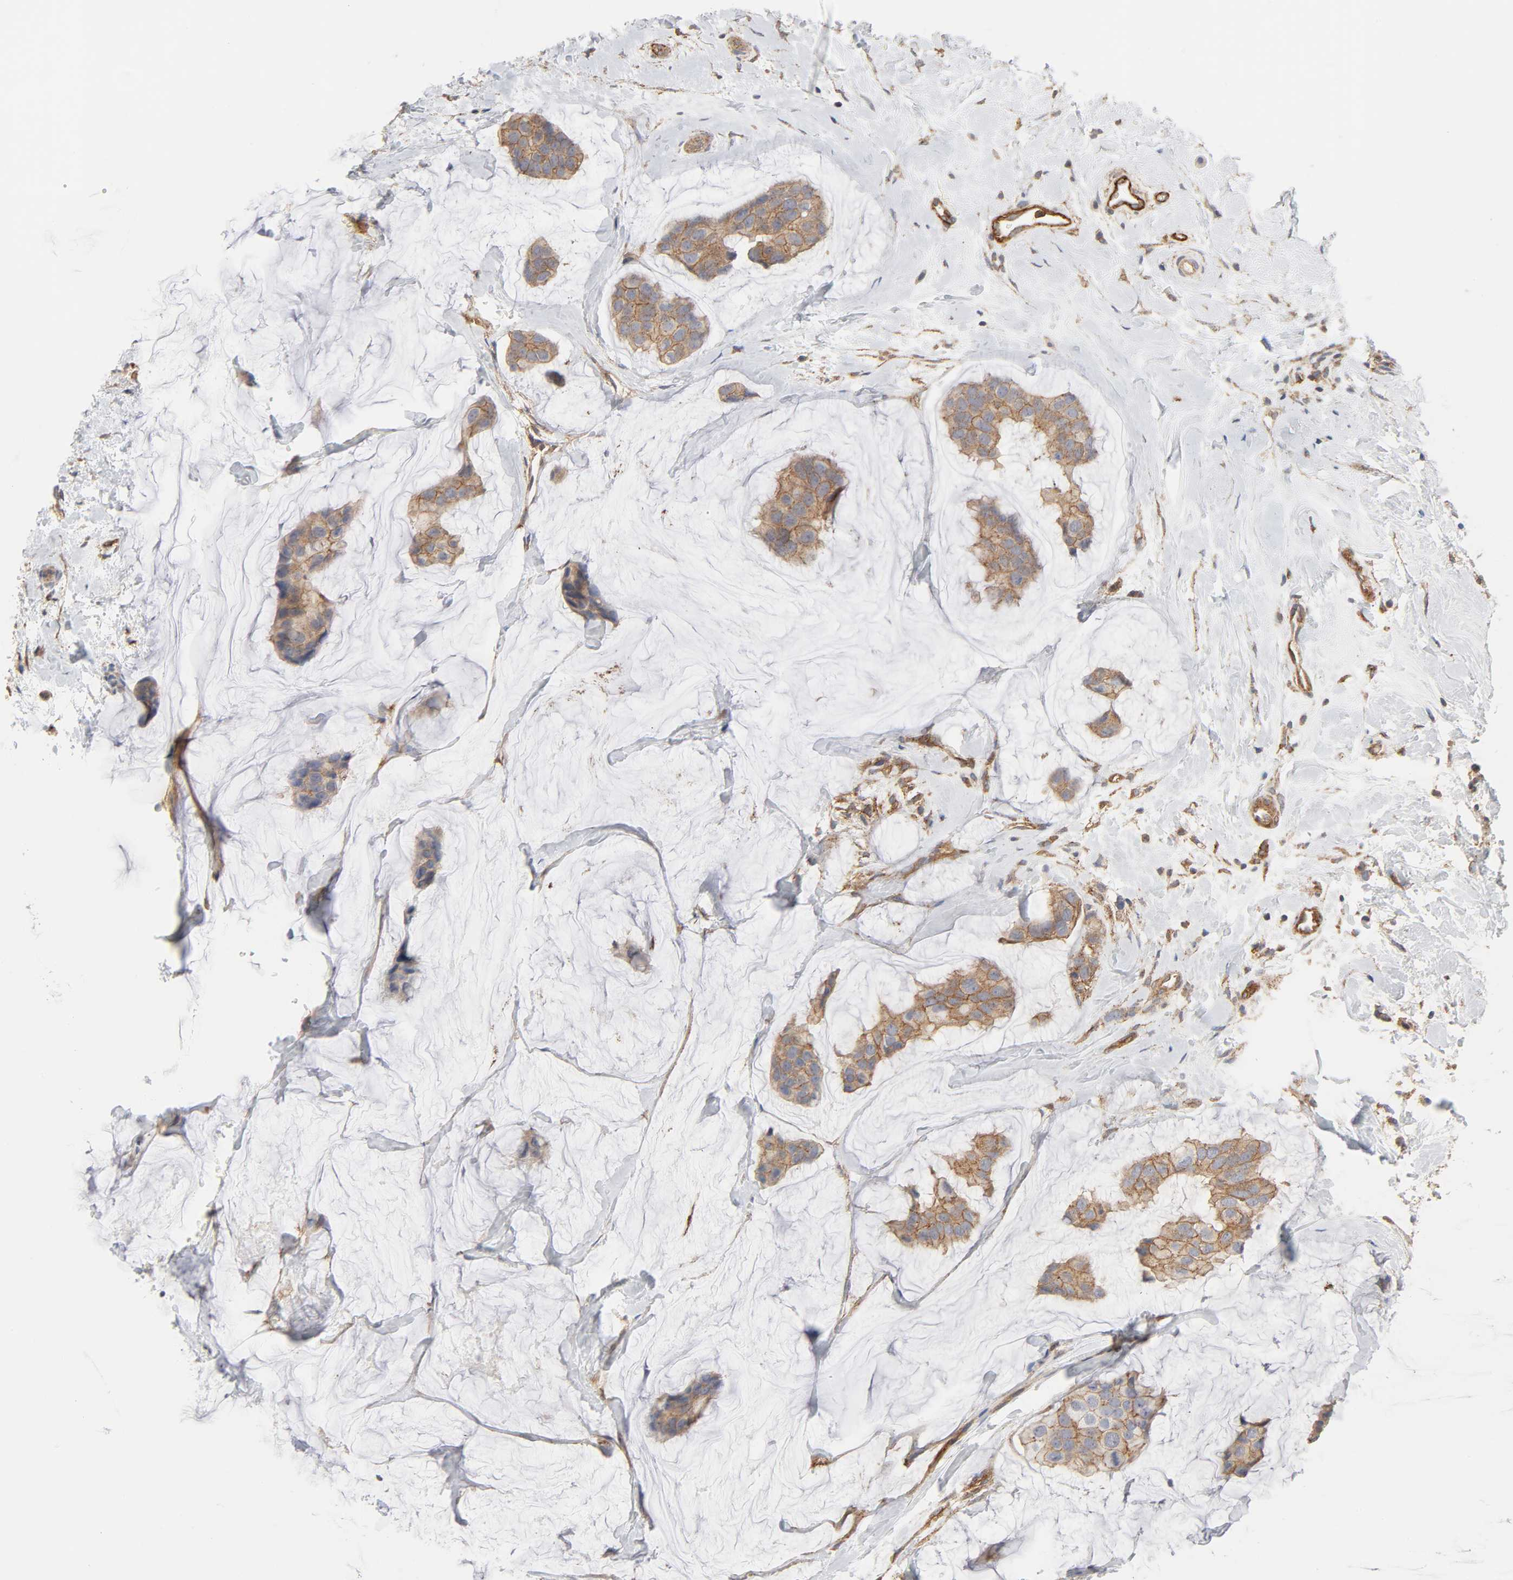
{"staining": {"intensity": "moderate", "quantity": ">75%", "location": "cytoplasmic/membranous"}, "tissue": "breast cancer", "cell_type": "Tumor cells", "image_type": "cancer", "snomed": [{"axis": "morphology", "description": "Normal tissue, NOS"}, {"axis": "morphology", "description": "Duct carcinoma"}, {"axis": "topography", "description": "Breast"}], "caption": "Protein staining by immunohistochemistry (IHC) demonstrates moderate cytoplasmic/membranous positivity in approximately >75% of tumor cells in breast intraductal carcinoma.", "gene": "AP2A1", "patient": {"sex": "female", "age": 50}}